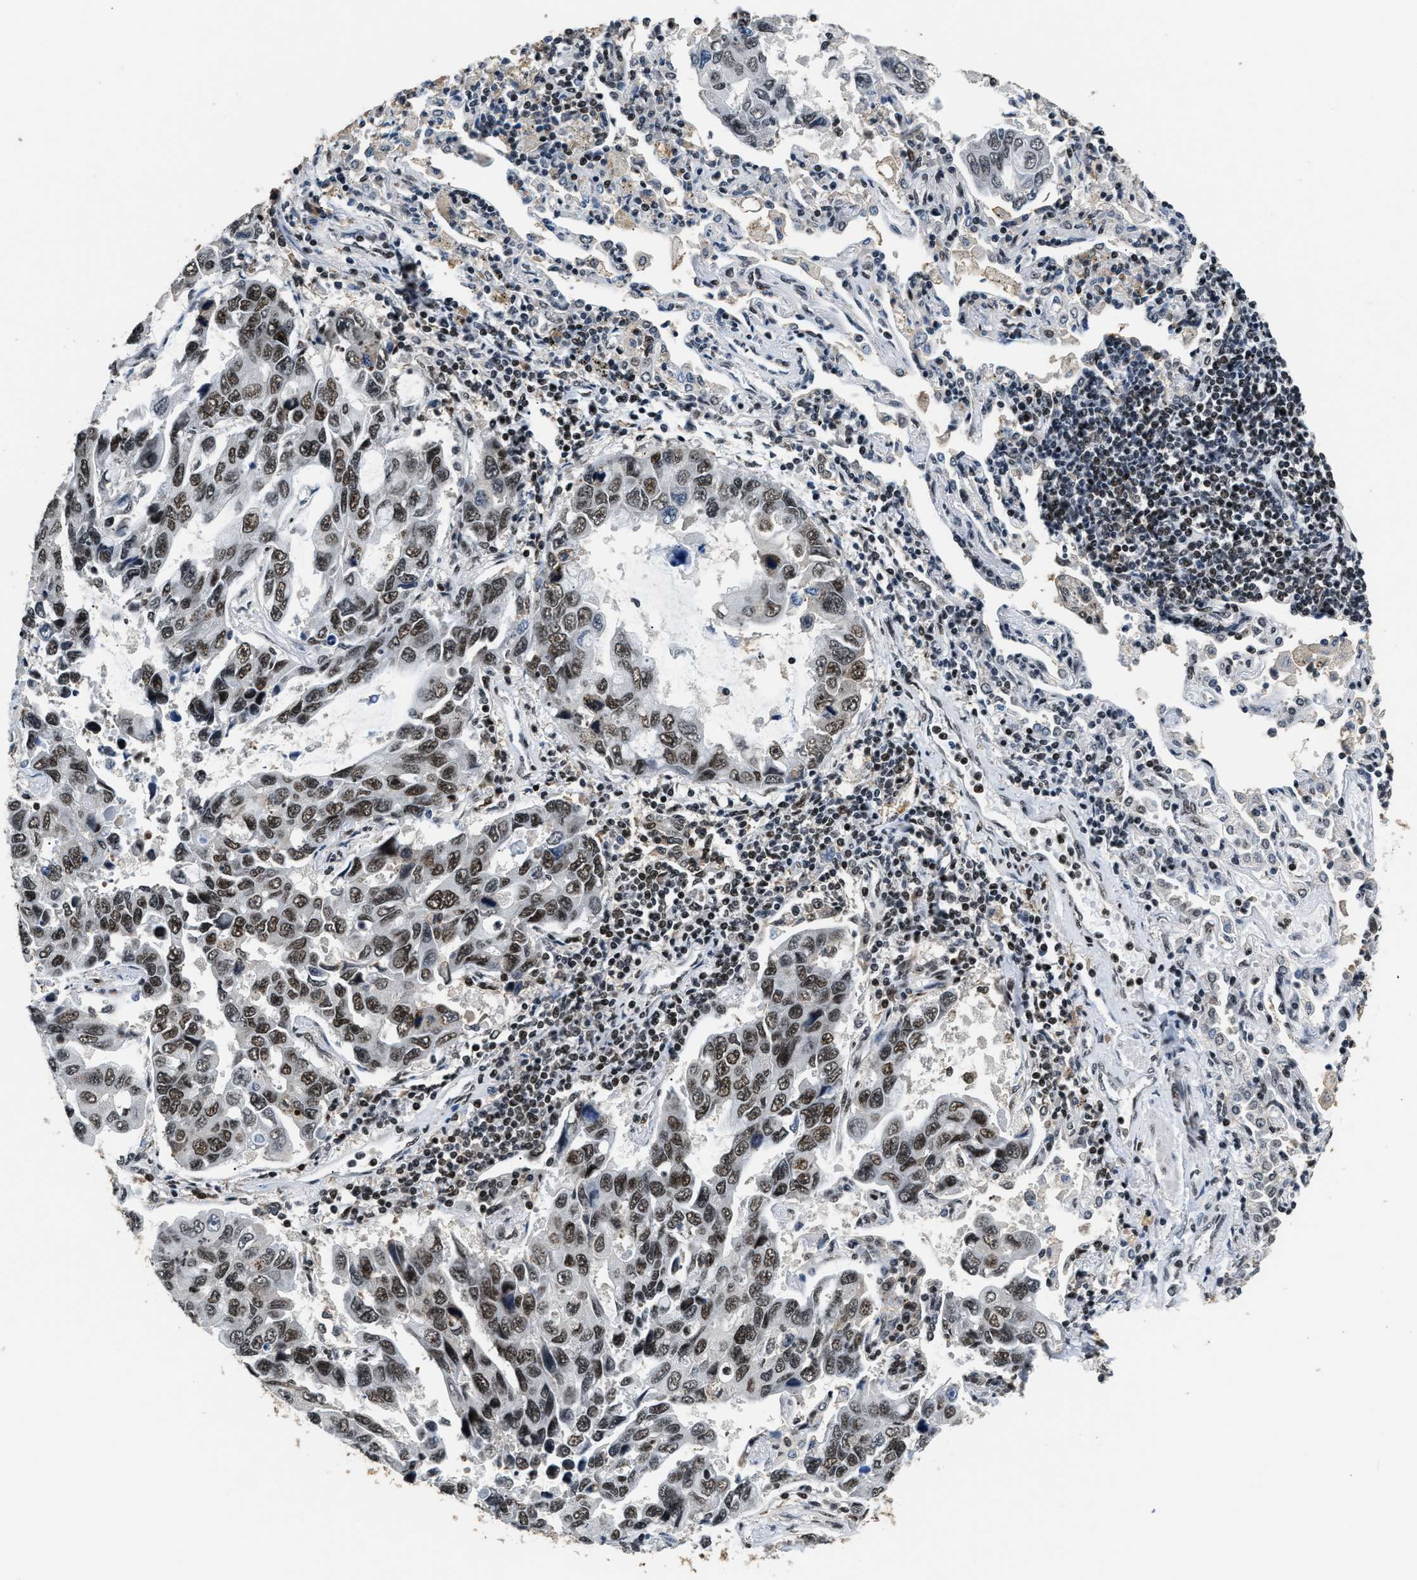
{"staining": {"intensity": "weak", "quantity": ">75%", "location": "nuclear"}, "tissue": "lung cancer", "cell_type": "Tumor cells", "image_type": "cancer", "snomed": [{"axis": "morphology", "description": "Adenocarcinoma, NOS"}, {"axis": "topography", "description": "Lung"}], "caption": "A histopathology image showing weak nuclear staining in approximately >75% of tumor cells in lung cancer, as visualized by brown immunohistochemical staining.", "gene": "RAD21", "patient": {"sex": "male", "age": 64}}